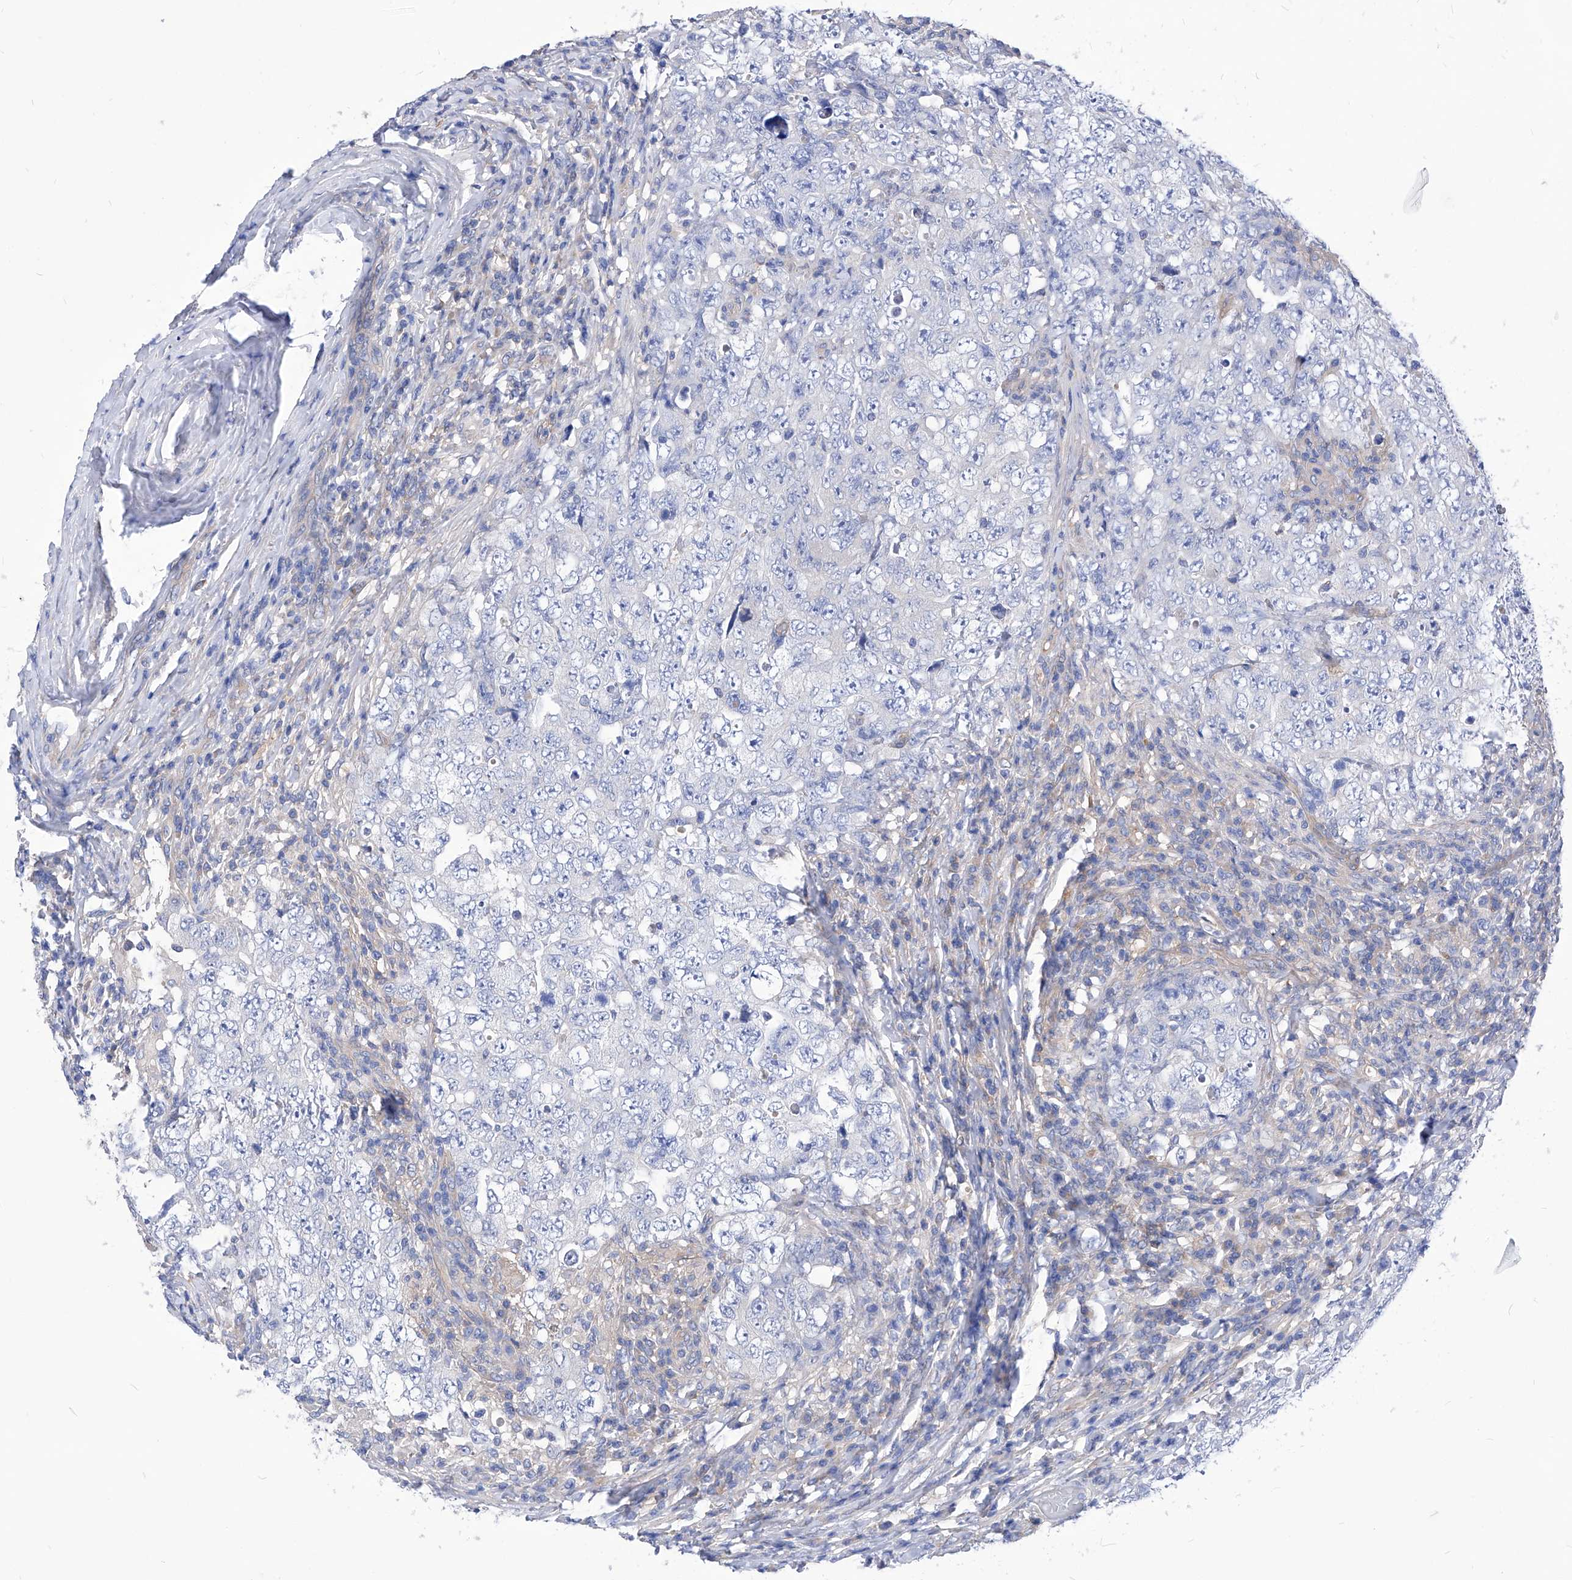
{"staining": {"intensity": "negative", "quantity": "none", "location": "none"}, "tissue": "testis cancer", "cell_type": "Tumor cells", "image_type": "cancer", "snomed": [{"axis": "morphology", "description": "Carcinoma, Embryonal, NOS"}, {"axis": "topography", "description": "Testis"}], "caption": "Embryonal carcinoma (testis) was stained to show a protein in brown. There is no significant expression in tumor cells.", "gene": "XPNPEP1", "patient": {"sex": "male", "age": 26}}